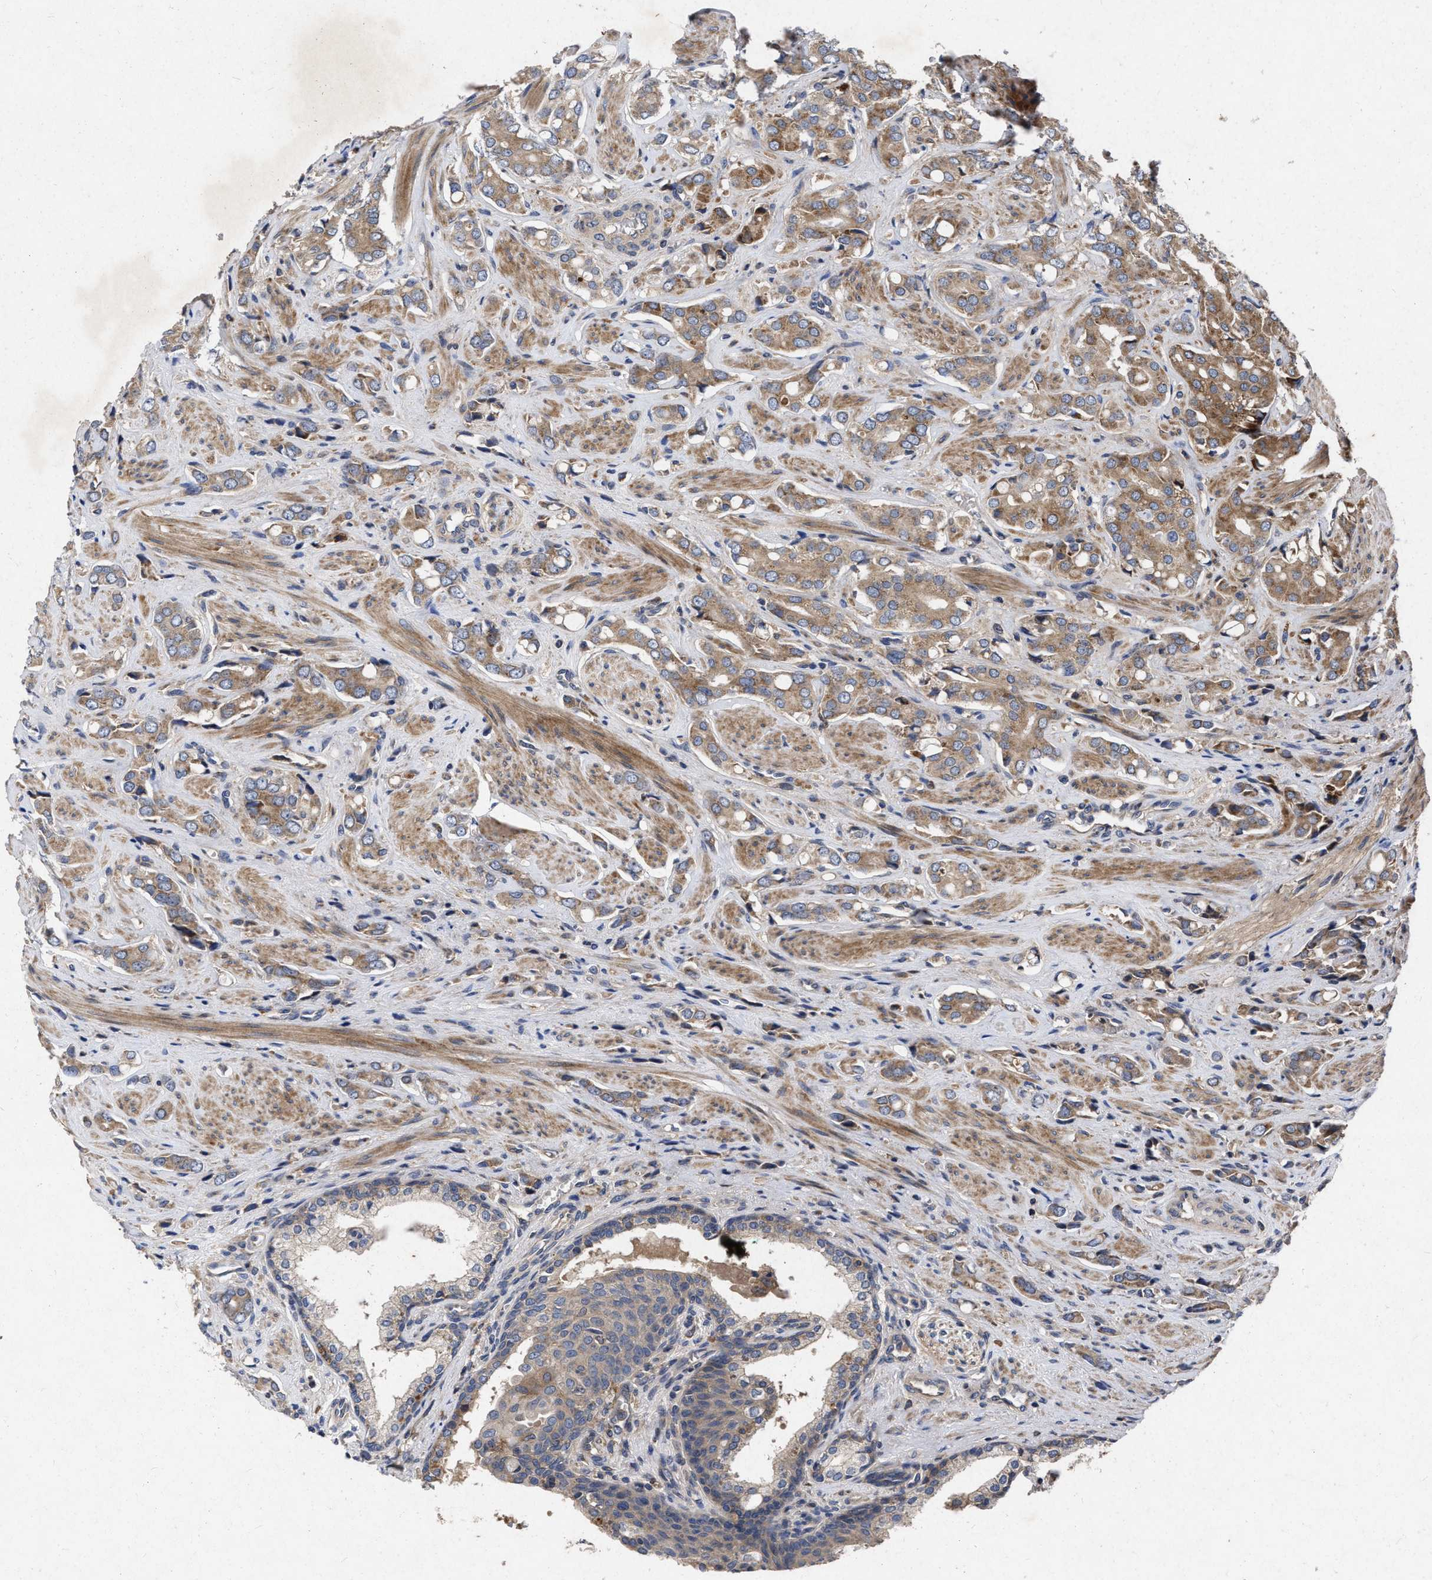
{"staining": {"intensity": "moderate", "quantity": ">75%", "location": "cytoplasmic/membranous"}, "tissue": "prostate cancer", "cell_type": "Tumor cells", "image_type": "cancer", "snomed": [{"axis": "morphology", "description": "Adenocarcinoma, High grade"}, {"axis": "topography", "description": "Prostate"}], "caption": "Protein staining displays moderate cytoplasmic/membranous expression in about >75% of tumor cells in prostate adenocarcinoma (high-grade). (IHC, brightfield microscopy, high magnification).", "gene": "CDKN2C", "patient": {"sex": "male", "age": 52}}